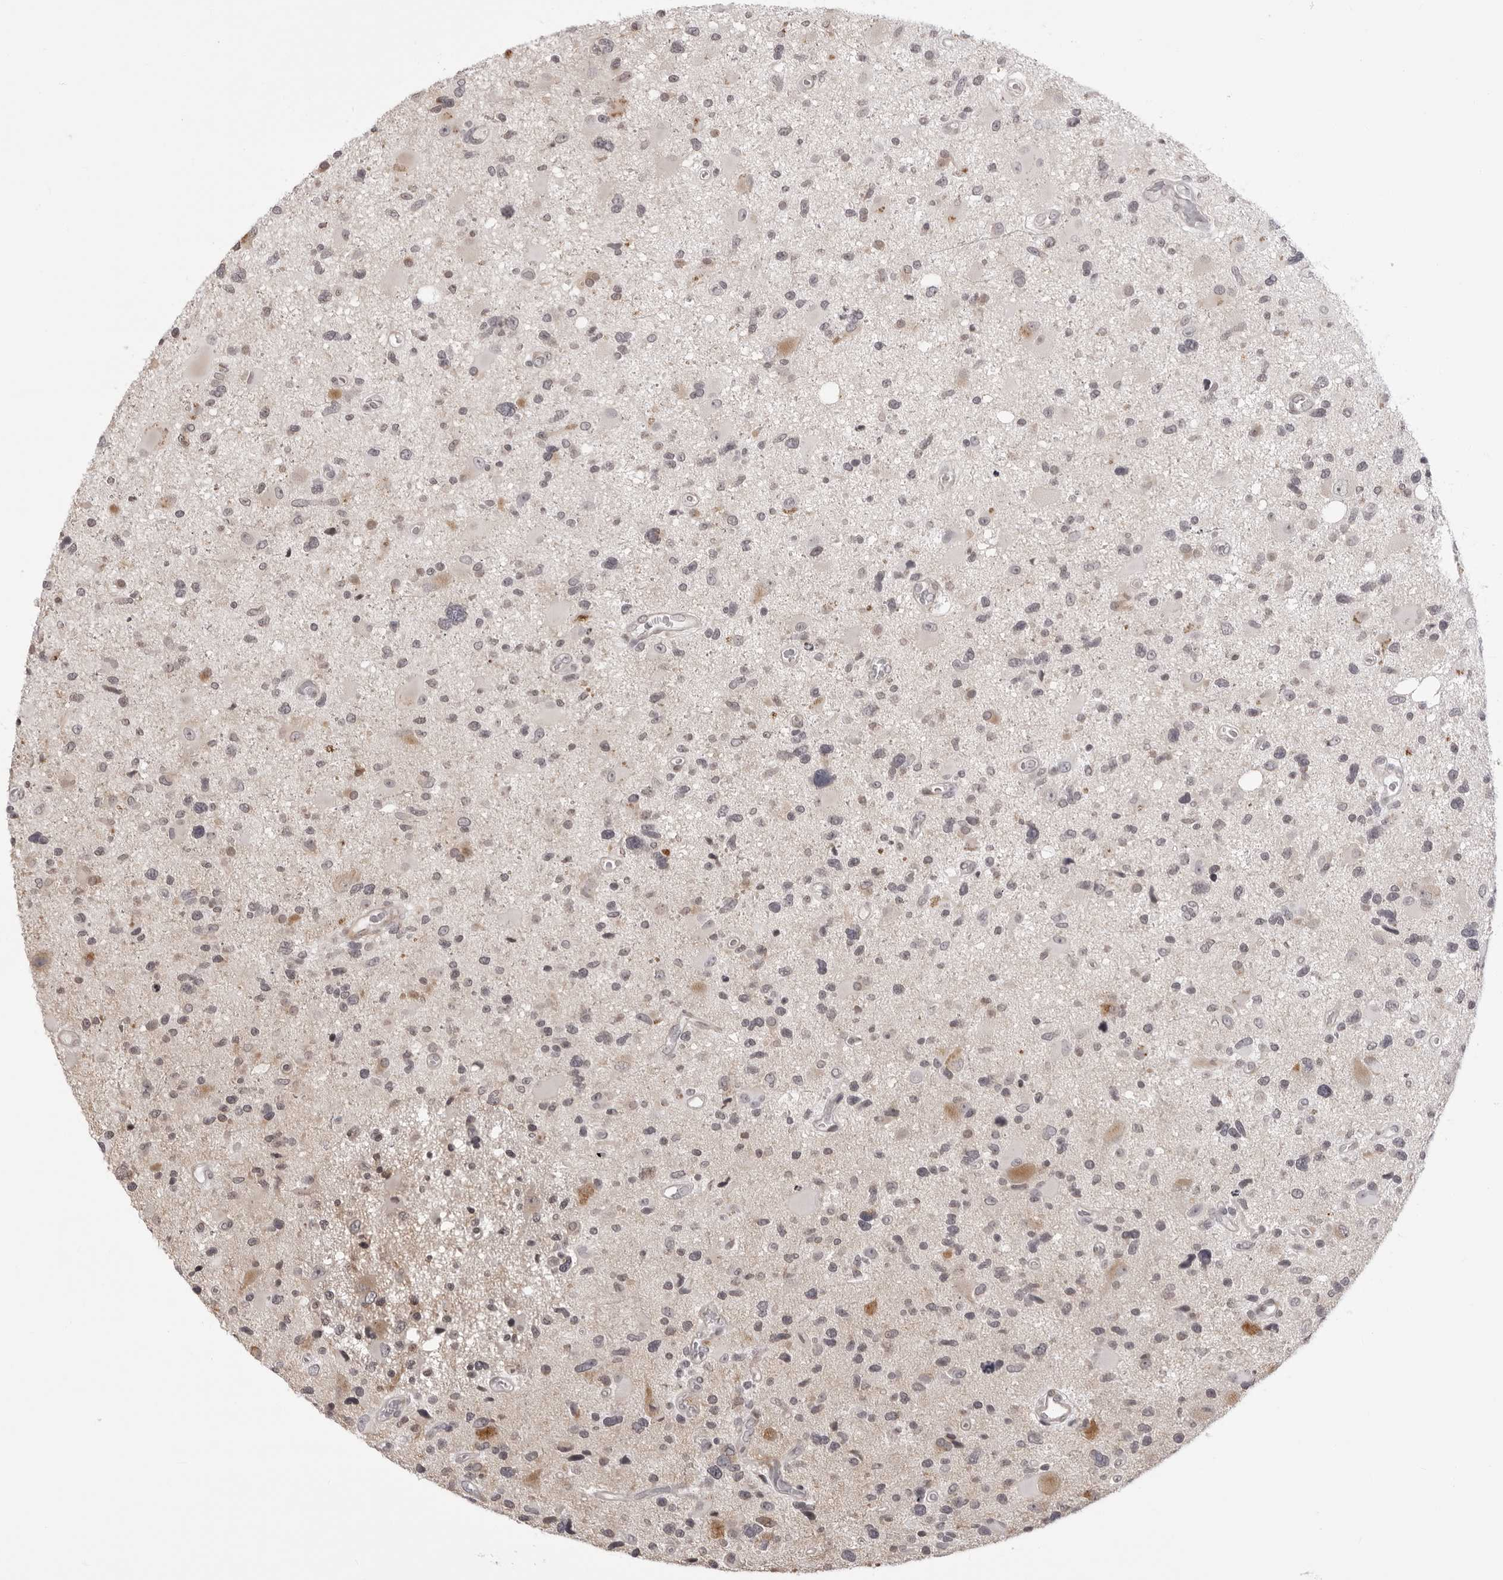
{"staining": {"intensity": "weak", "quantity": "<25%", "location": "cytoplasmic/membranous"}, "tissue": "glioma", "cell_type": "Tumor cells", "image_type": "cancer", "snomed": [{"axis": "morphology", "description": "Glioma, malignant, High grade"}, {"axis": "topography", "description": "Brain"}], "caption": "This is an IHC histopathology image of human malignant glioma (high-grade). There is no staining in tumor cells.", "gene": "SUGCT", "patient": {"sex": "male", "age": 33}}